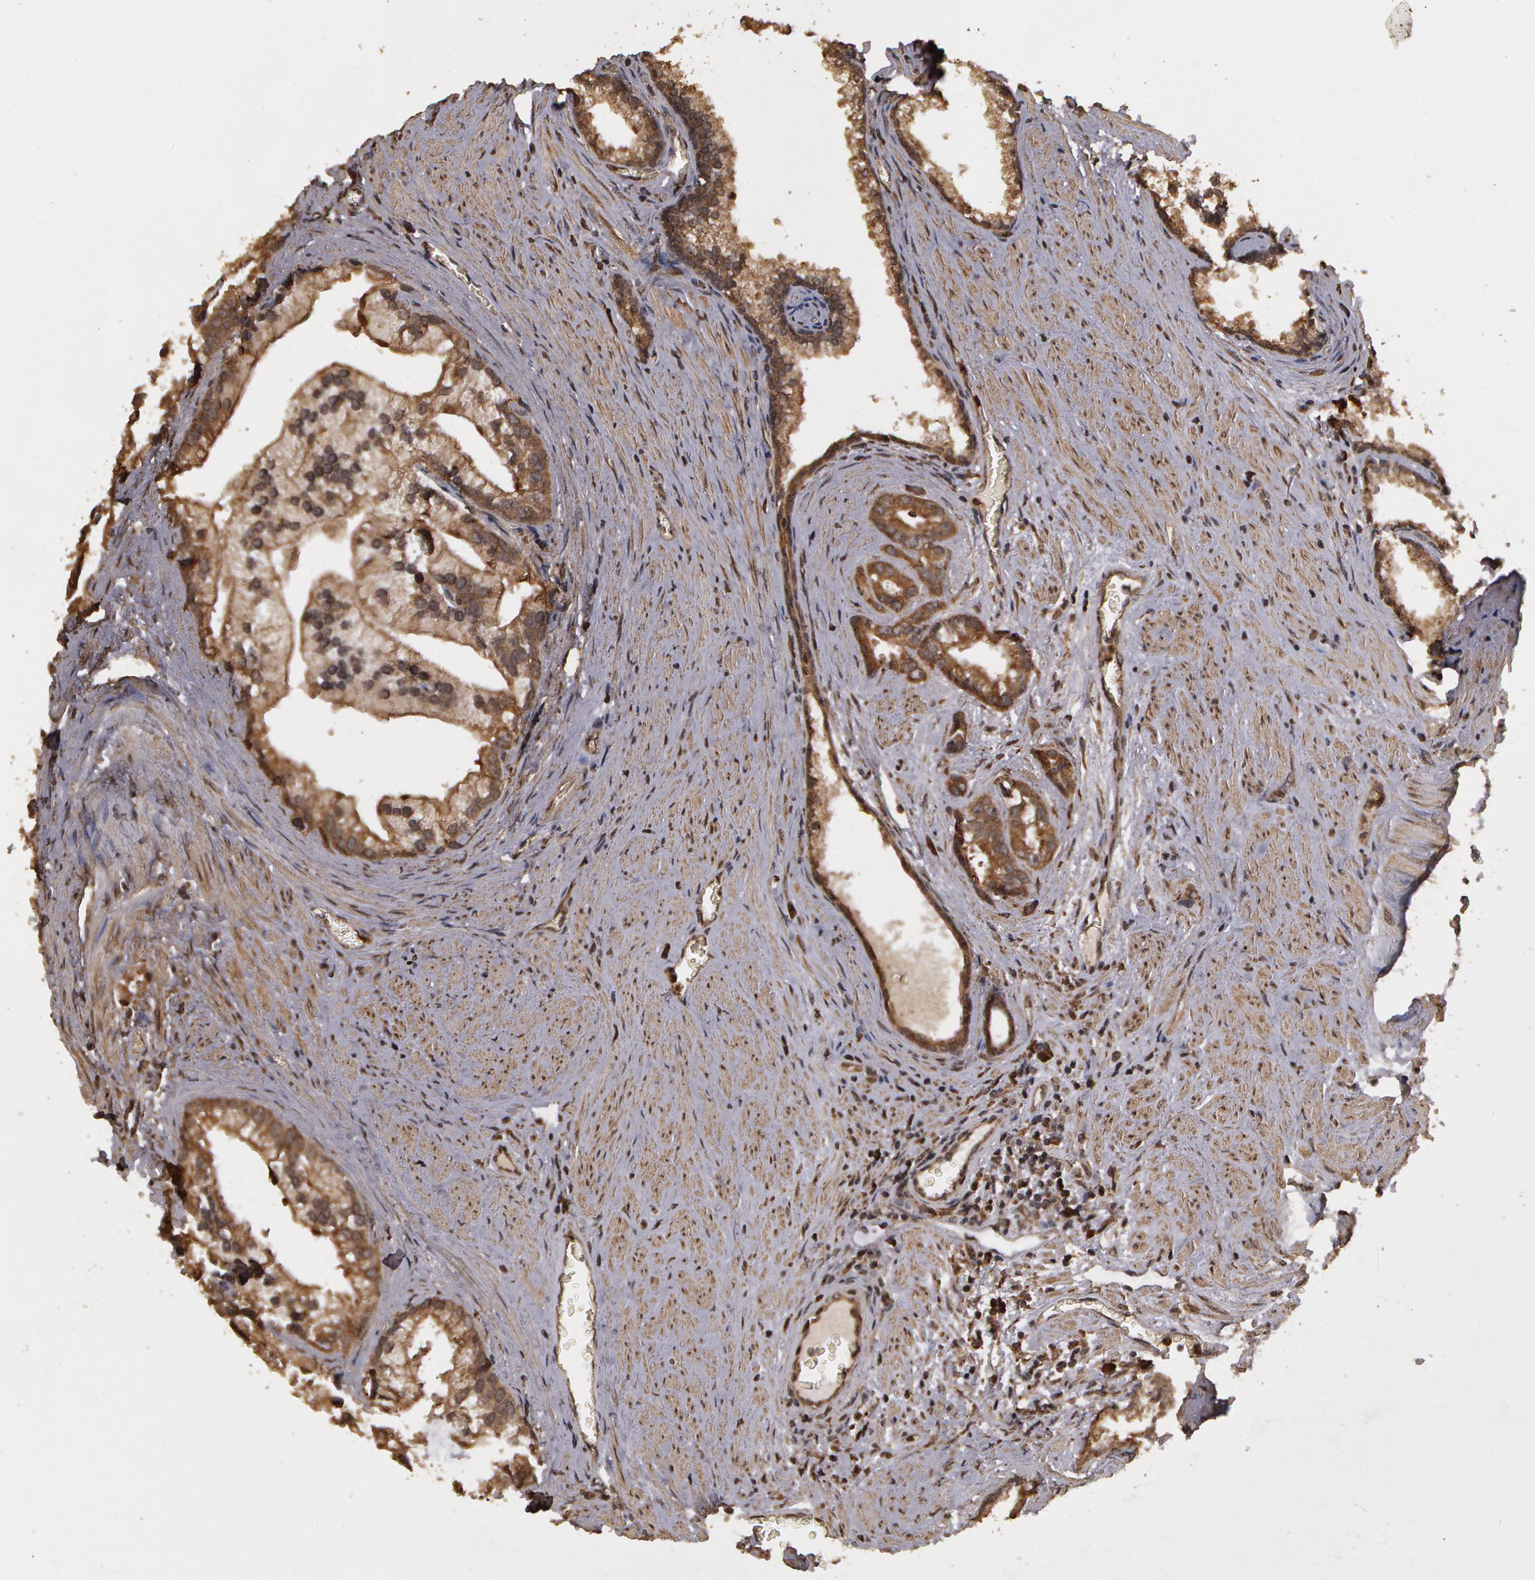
{"staining": {"intensity": "weak", "quantity": ">75%", "location": "cytoplasmic/membranous"}, "tissue": "prostate cancer", "cell_type": "Tumor cells", "image_type": "cancer", "snomed": [{"axis": "morphology", "description": "Adenocarcinoma, Low grade"}, {"axis": "topography", "description": "Prostate"}], "caption": "Tumor cells reveal weak cytoplasmic/membranous staining in approximately >75% of cells in prostate low-grade adenocarcinoma.", "gene": "CALR", "patient": {"sex": "male", "age": 71}}